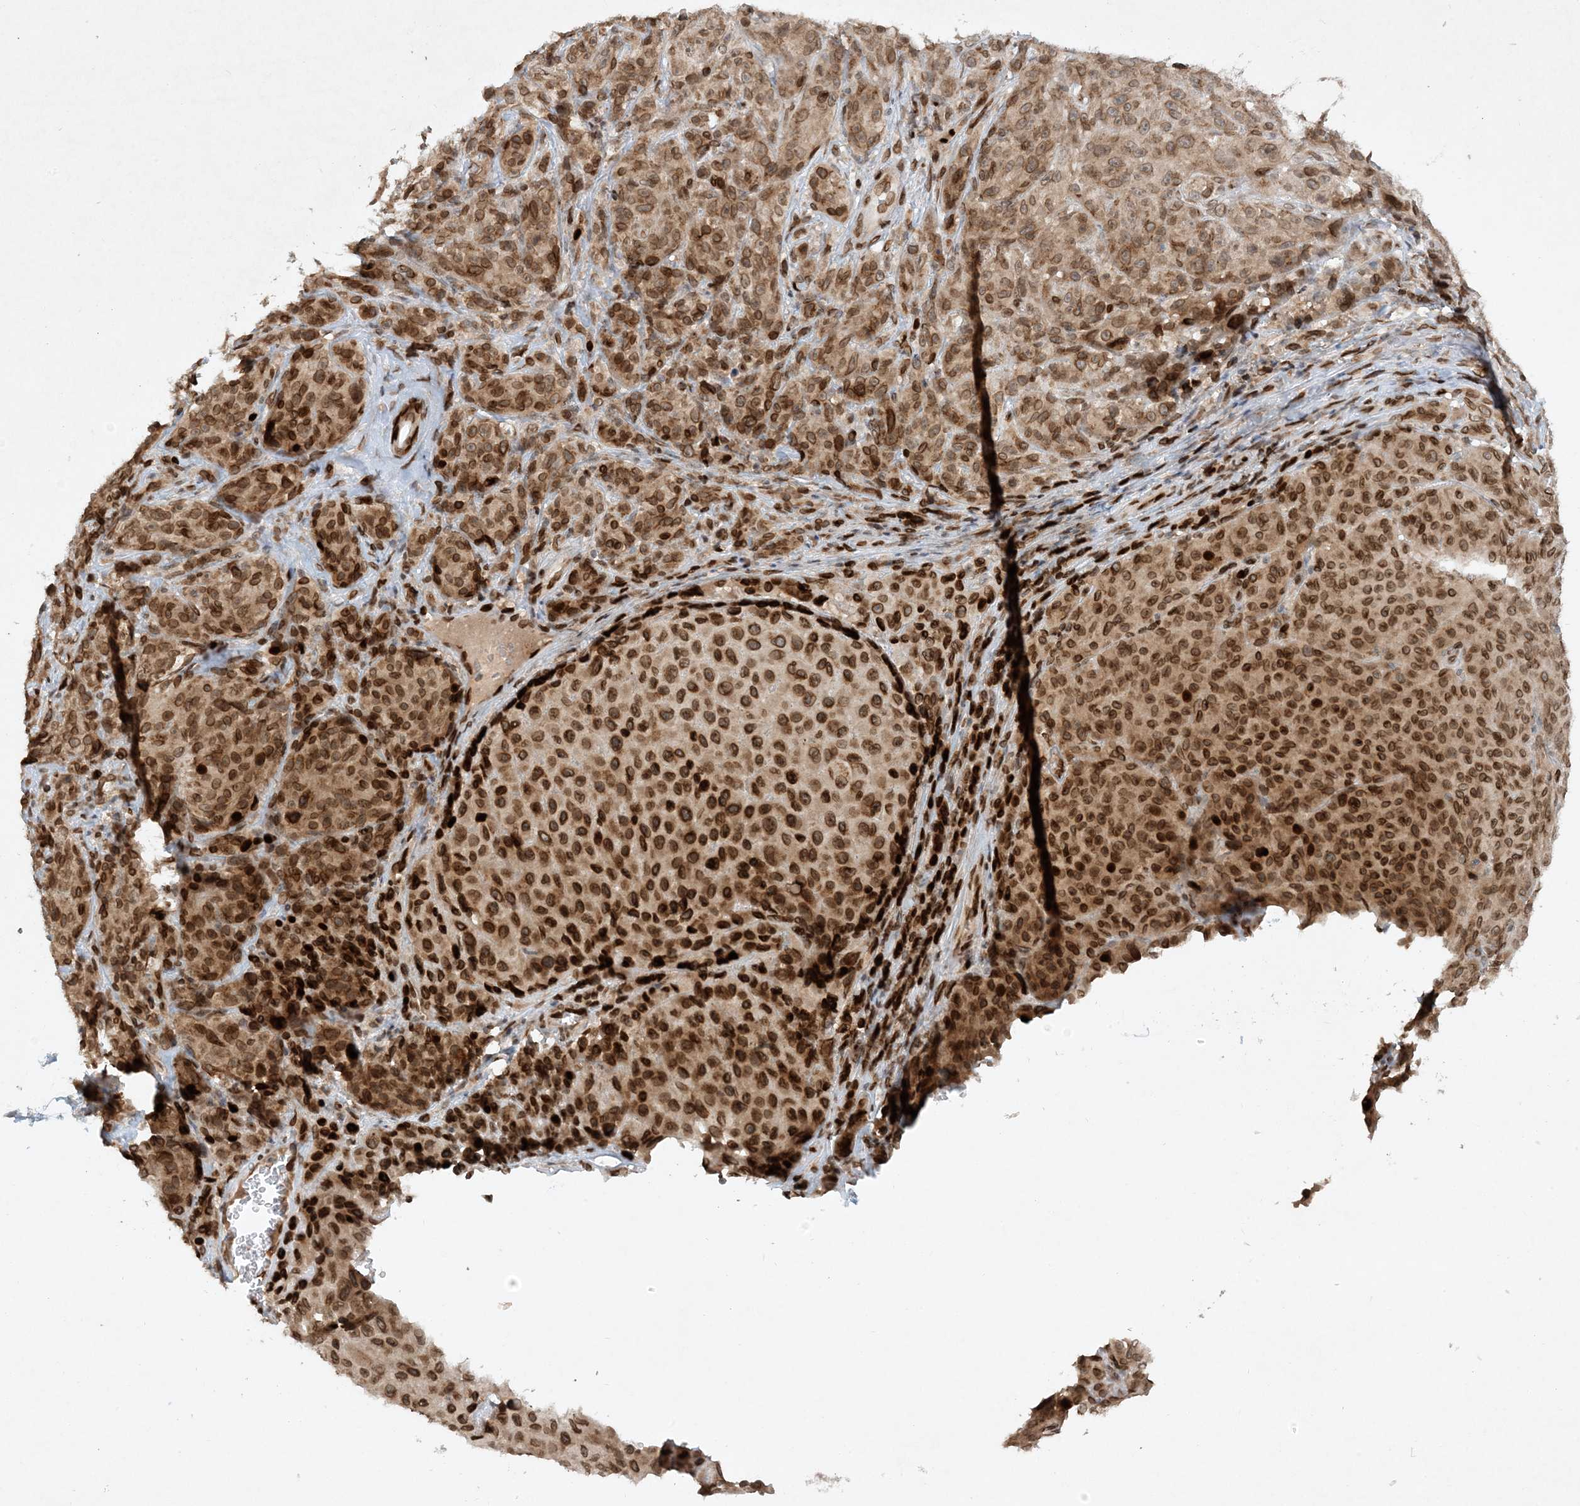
{"staining": {"intensity": "strong", "quantity": ">75%", "location": "cytoplasmic/membranous,nuclear"}, "tissue": "melanoma", "cell_type": "Tumor cells", "image_type": "cancer", "snomed": [{"axis": "morphology", "description": "Malignant melanoma, NOS"}, {"axis": "topography", "description": "Skin"}], "caption": "Immunohistochemical staining of human melanoma shows strong cytoplasmic/membranous and nuclear protein staining in about >75% of tumor cells. The protein of interest is stained brown, and the nuclei are stained in blue (DAB IHC with brightfield microscopy, high magnification).", "gene": "SLC35A2", "patient": {"sex": "male", "age": 73}}